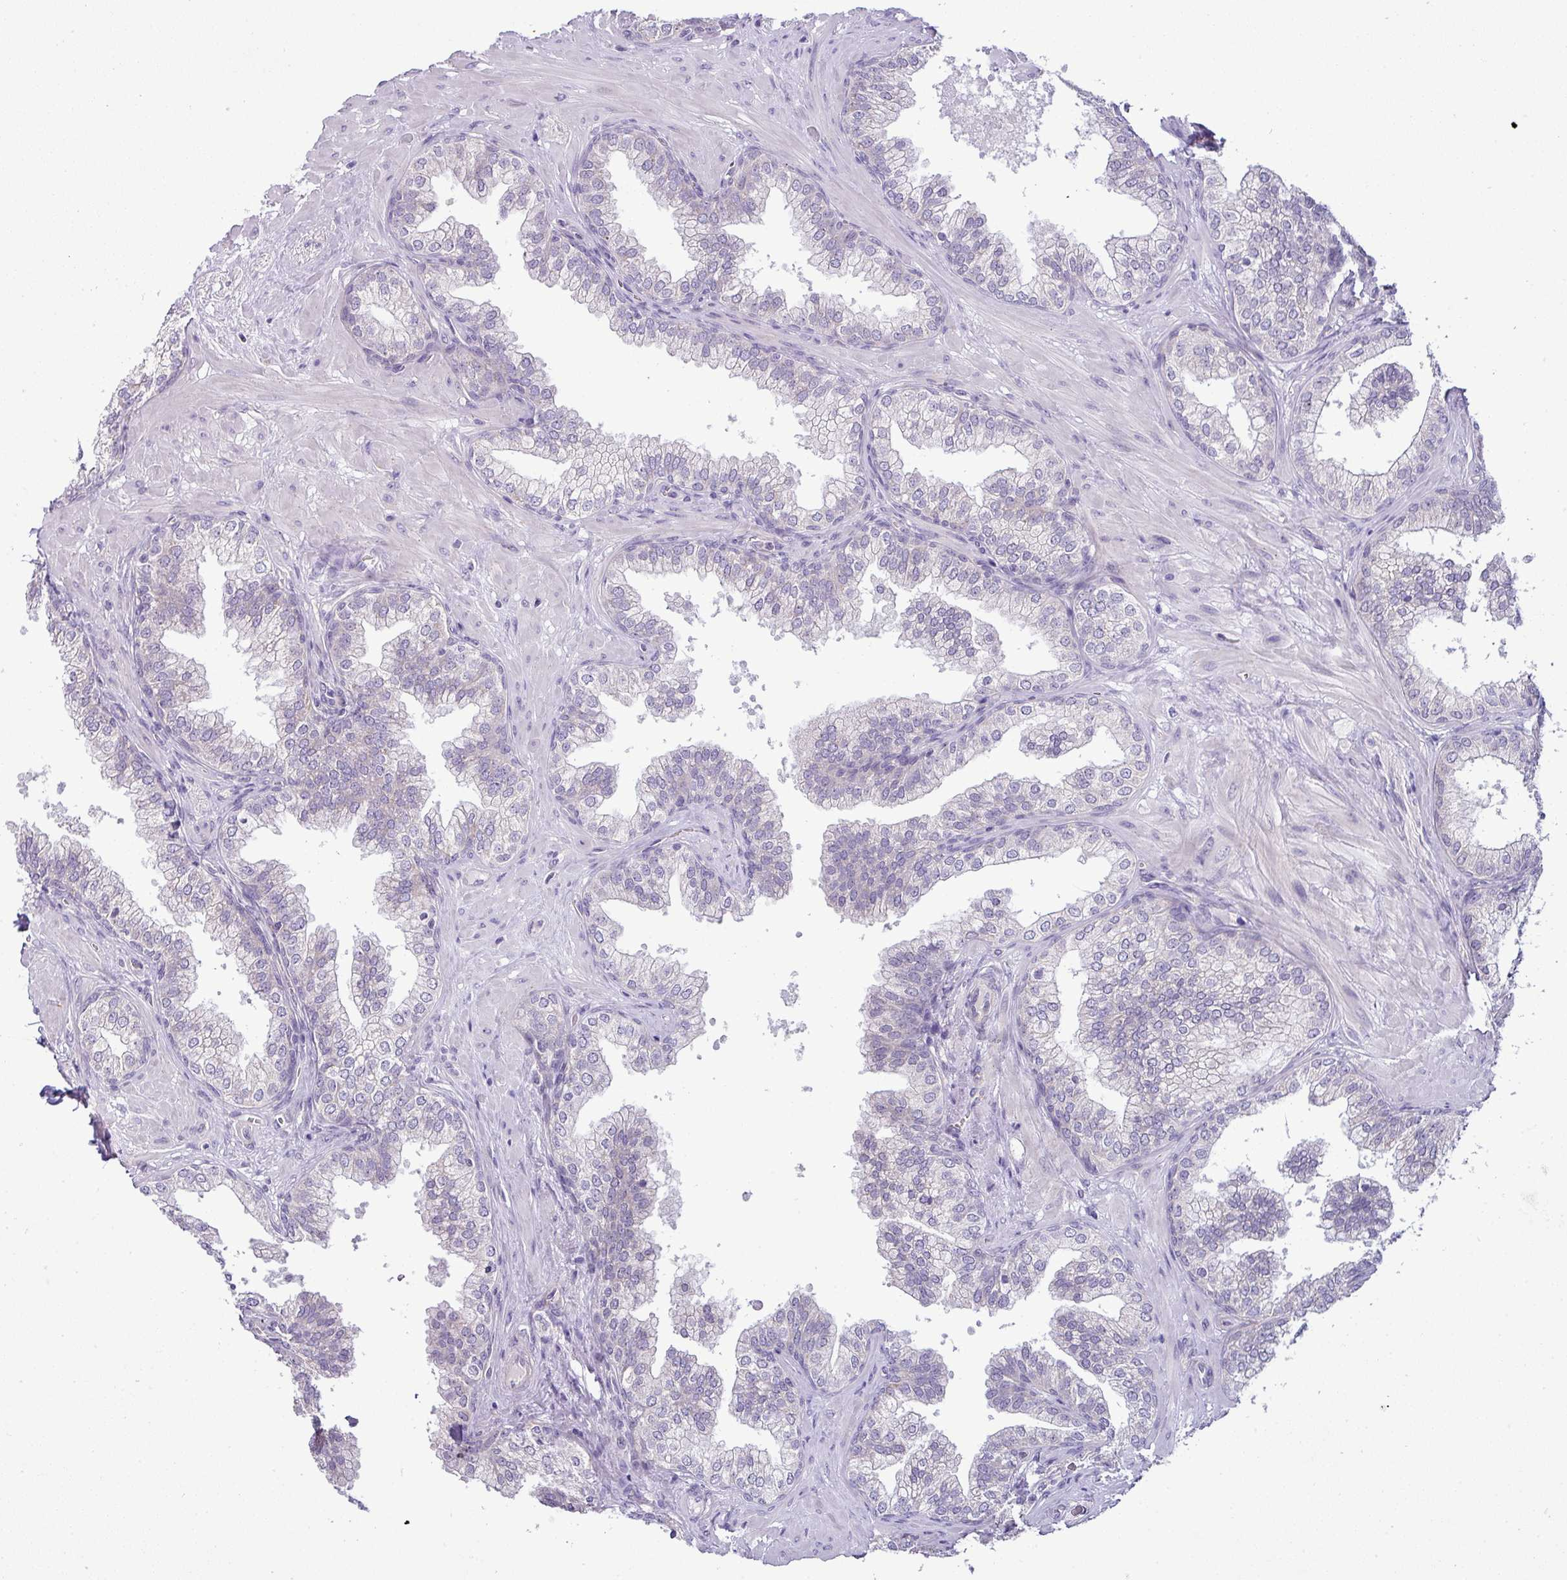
{"staining": {"intensity": "negative", "quantity": "none", "location": "none"}, "tissue": "prostate", "cell_type": "Glandular cells", "image_type": "normal", "snomed": [{"axis": "morphology", "description": "Normal tissue, NOS"}, {"axis": "topography", "description": "Prostate"}], "caption": "Prostate stained for a protein using IHC displays no expression glandular cells.", "gene": "HBEGF", "patient": {"sex": "male", "age": 60}}